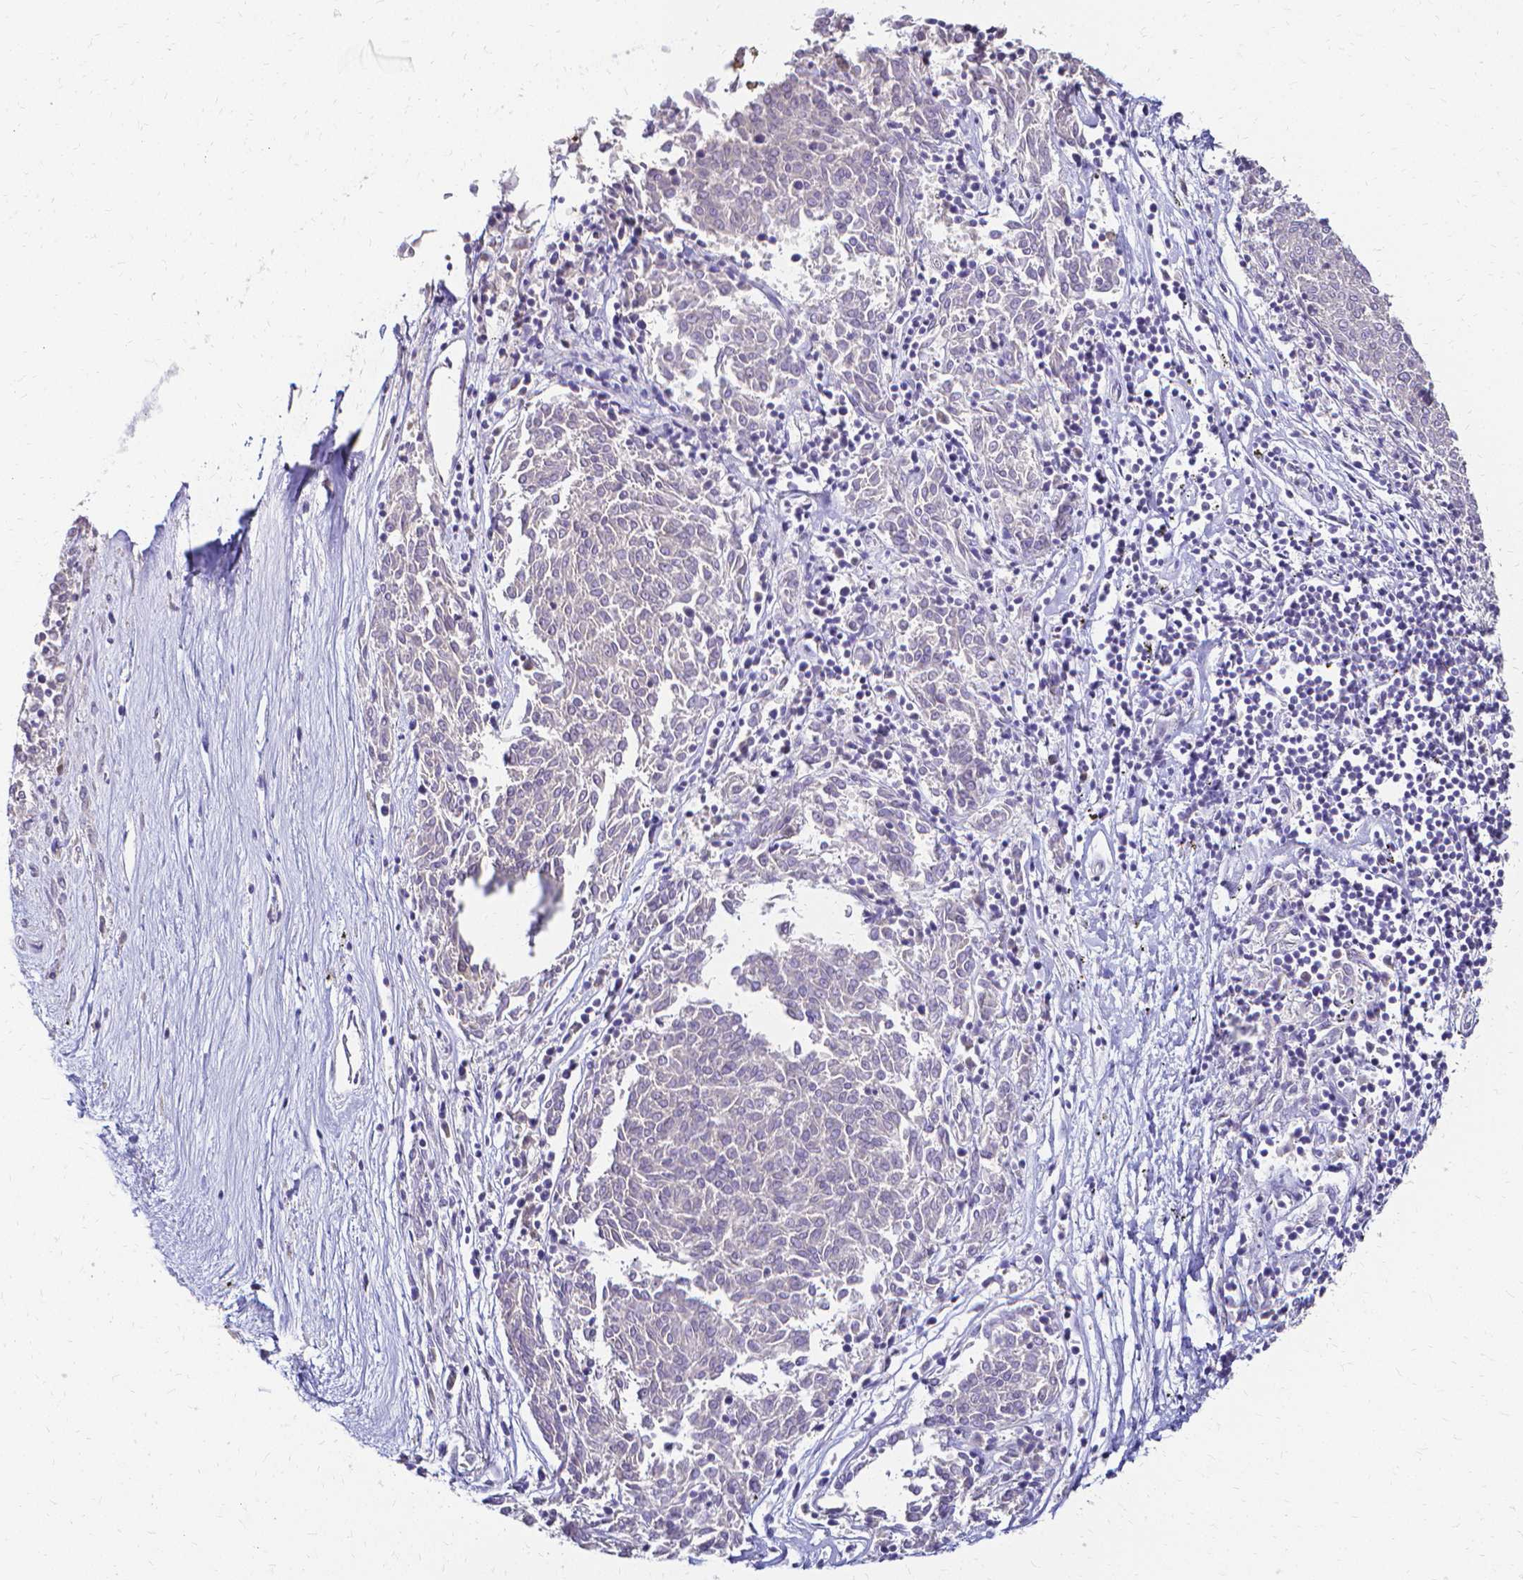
{"staining": {"intensity": "negative", "quantity": "none", "location": "none"}, "tissue": "melanoma", "cell_type": "Tumor cells", "image_type": "cancer", "snomed": [{"axis": "morphology", "description": "Malignant melanoma, NOS"}, {"axis": "topography", "description": "Skin"}], "caption": "Immunohistochemistry (IHC) photomicrograph of neoplastic tissue: human melanoma stained with DAB (3,3'-diaminobenzidine) reveals no significant protein expression in tumor cells. (Stains: DAB immunohistochemistry with hematoxylin counter stain, Microscopy: brightfield microscopy at high magnification).", "gene": "CCNB1", "patient": {"sex": "female", "age": 72}}